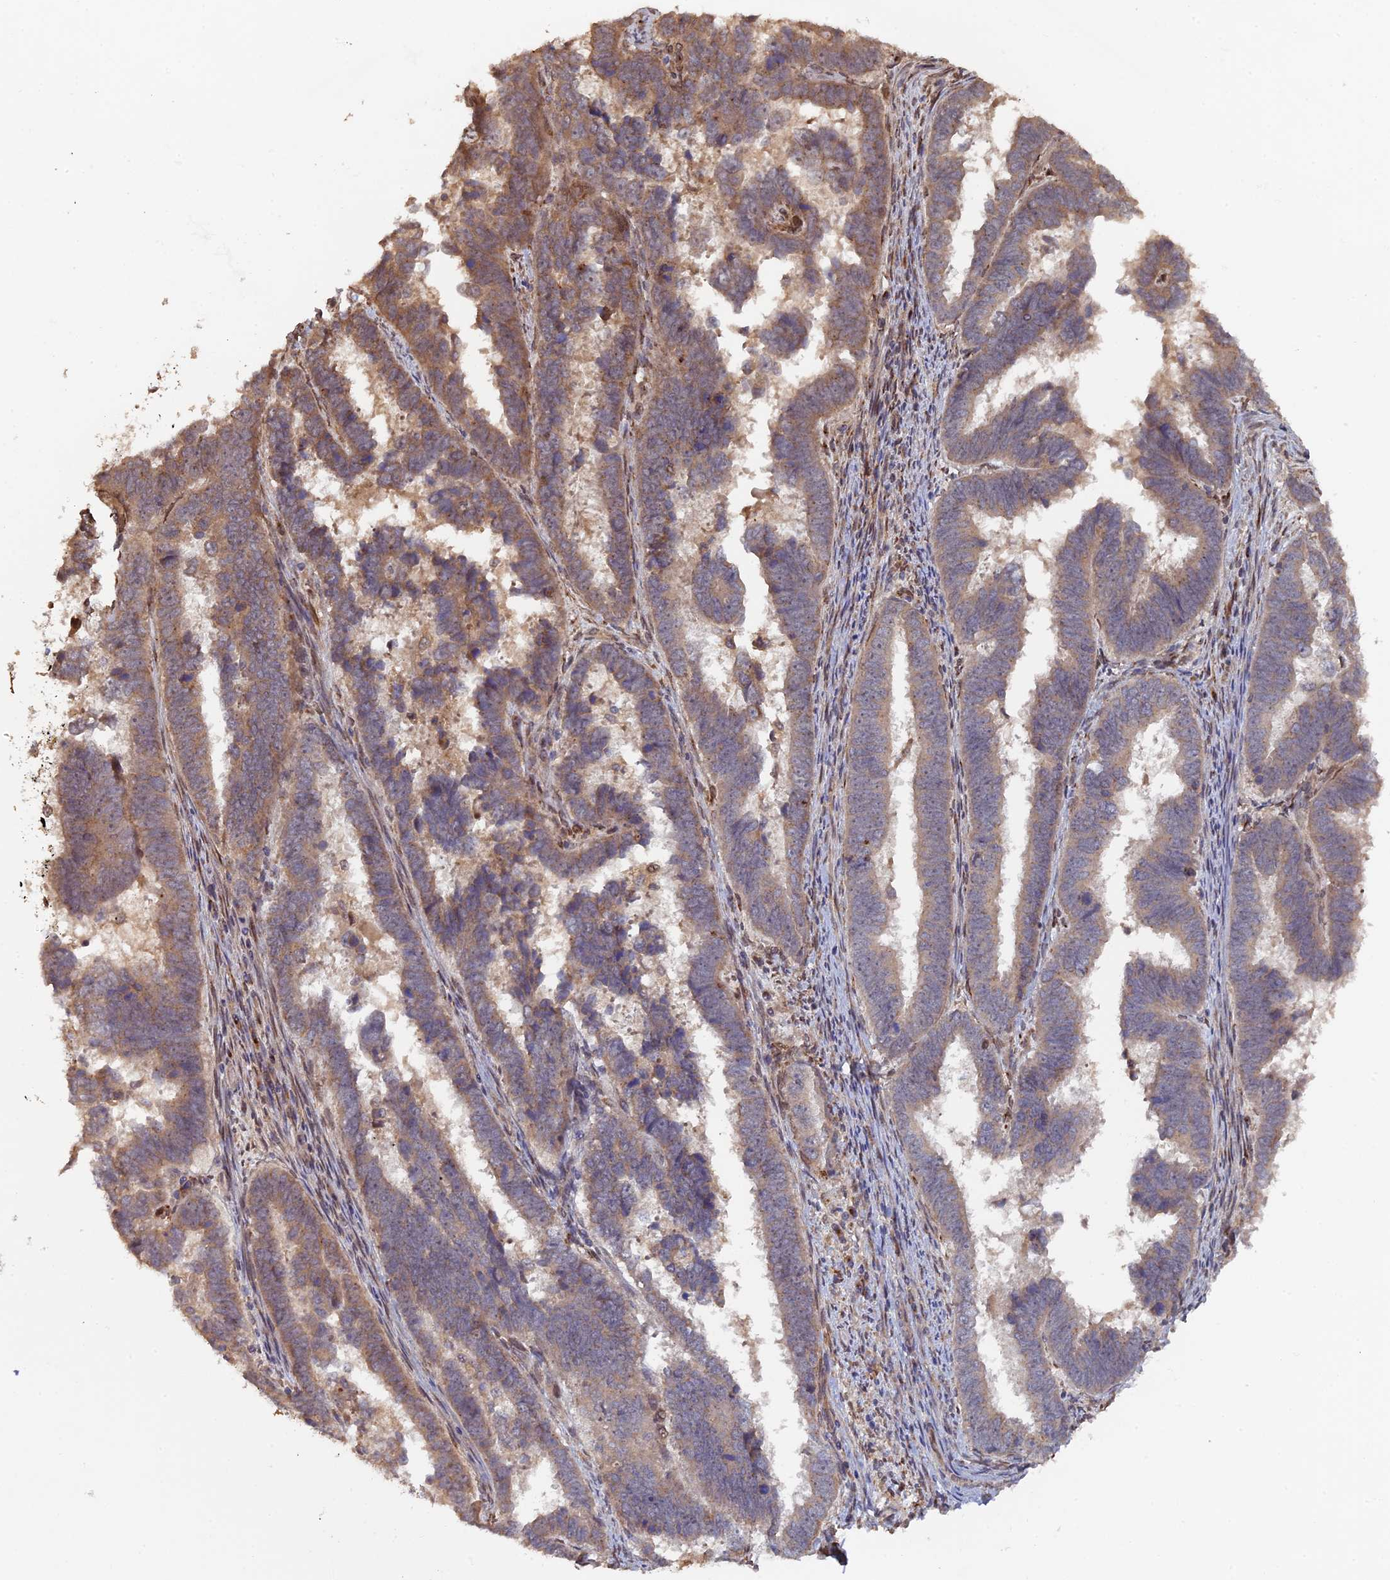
{"staining": {"intensity": "weak", "quantity": ">75%", "location": "cytoplasmic/membranous"}, "tissue": "endometrial cancer", "cell_type": "Tumor cells", "image_type": "cancer", "snomed": [{"axis": "morphology", "description": "Adenocarcinoma, NOS"}, {"axis": "topography", "description": "Endometrium"}], "caption": "Weak cytoplasmic/membranous protein expression is present in approximately >75% of tumor cells in endometrial cancer. Nuclei are stained in blue.", "gene": "VPS37C", "patient": {"sex": "female", "age": 75}}